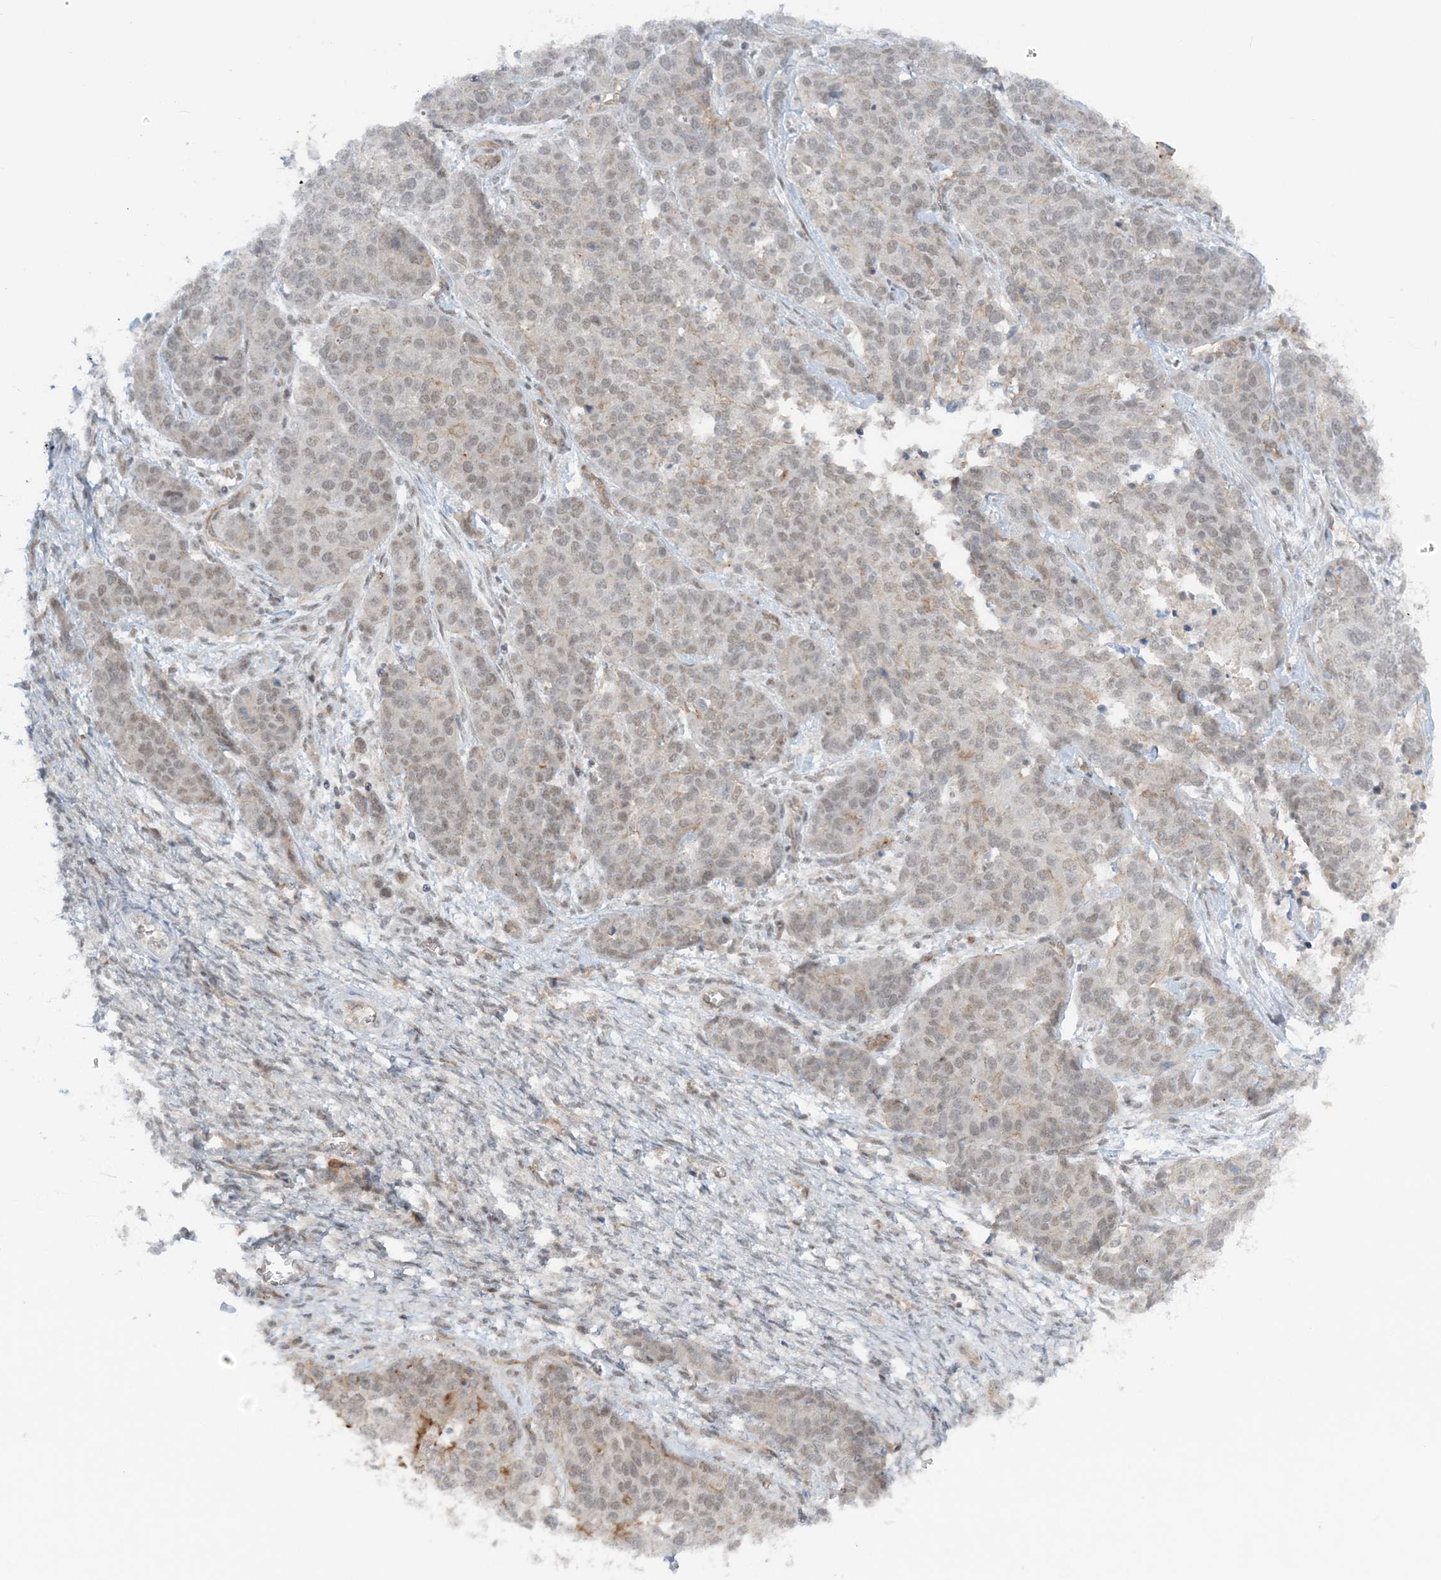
{"staining": {"intensity": "weak", "quantity": "<25%", "location": "nuclear"}, "tissue": "ovarian cancer", "cell_type": "Tumor cells", "image_type": "cancer", "snomed": [{"axis": "morphology", "description": "Cystadenocarcinoma, serous, NOS"}, {"axis": "topography", "description": "Ovary"}], "caption": "This photomicrograph is of ovarian serous cystadenocarcinoma stained with immunohistochemistry to label a protein in brown with the nuclei are counter-stained blue. There is no positivity in tumor cells.", "gene": "ATP11A", "patient": {"sex": "female", "age": 44}}